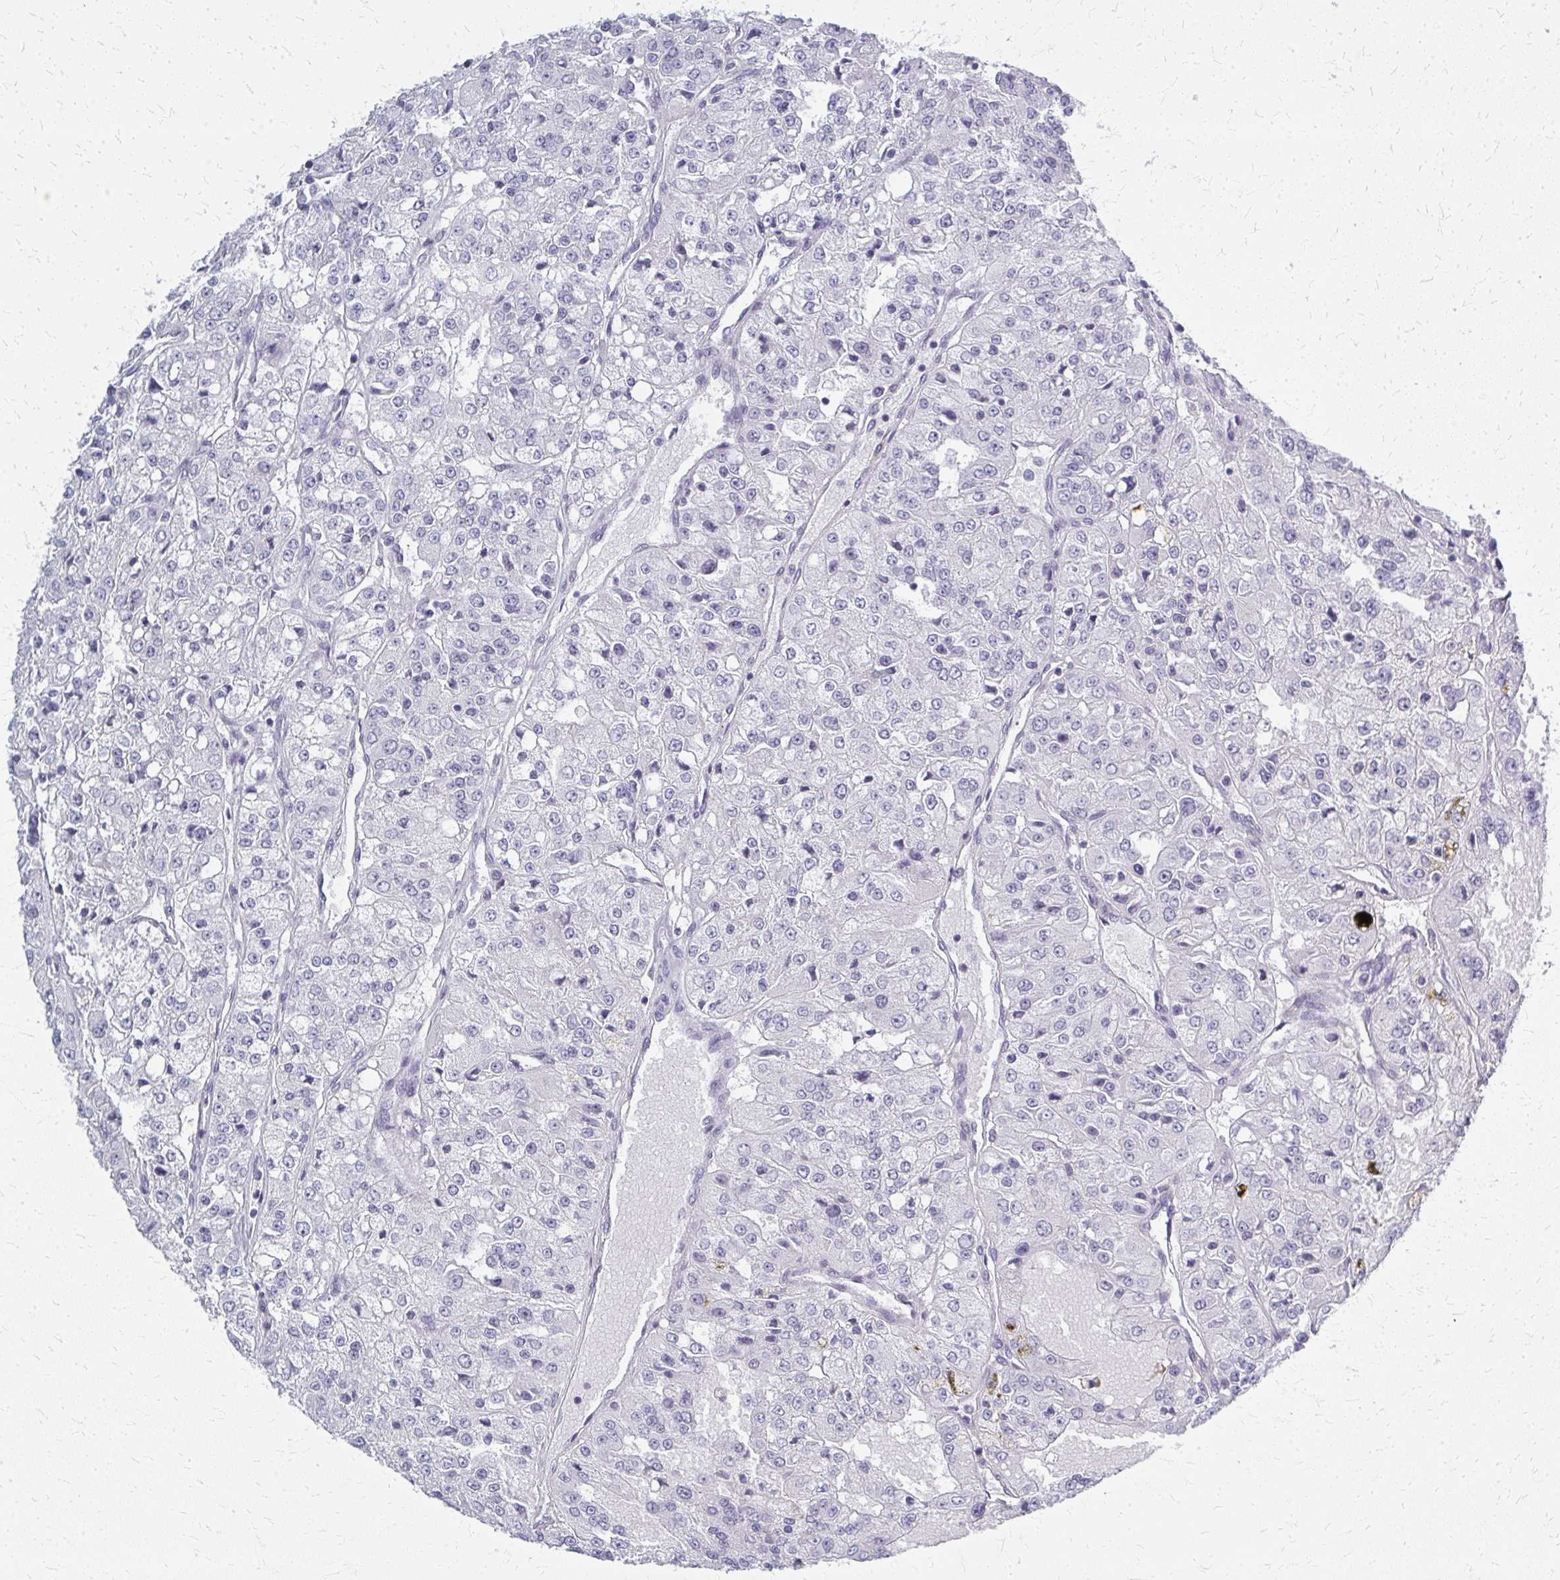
{"staining": {"intensity": "negative", "quantity": "none", "location": "none"}, "tissue": "renal cancer", "cell_type": "Tumor cells", "image_type": "cancer", "snomed": [{"axis": "morphology", "description": "Adenocarcinoma, NOS"}, {"axis": "topography", "description": "Kidney"}], "caption": "DAB immunohistochemical staining of renal cancer exhibits no significant positivity in tumor cells.", "gene": "CASQ2", "patient": {"sex": "female", "age": 63}}